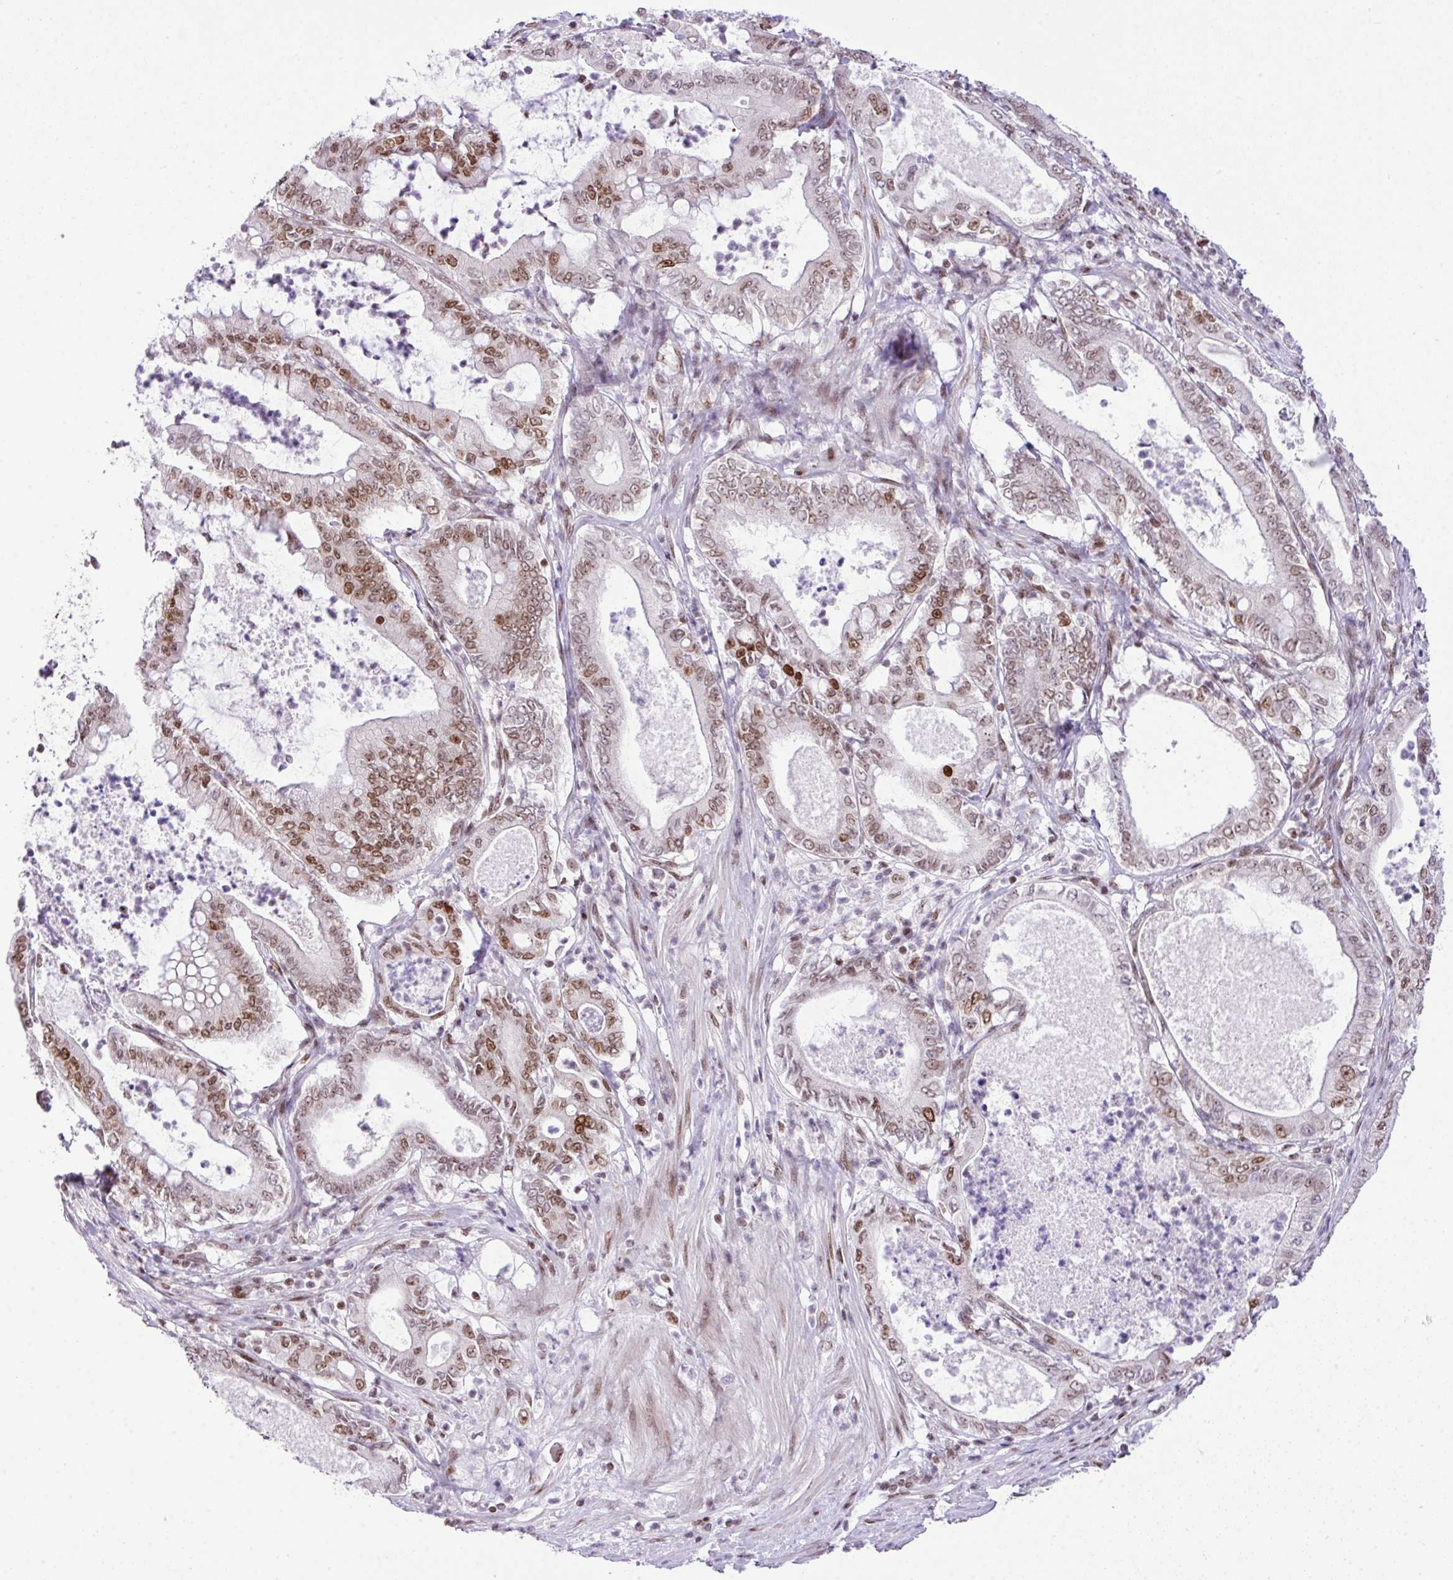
{"staining": {"intensity": "moderate", "quantity": "25%-75%", "location": "nuclear"}, "tissue": "pancreatic cancer", "cell_type": "Tumor cells", "image_type": "cancer", "snomed": [{"axis": "morphology", "description": "Adenocarcinoma, NOS"}, {"axis": "topography", "description": "Pancreas"}], "caption": "The photomicrograph shows immunohistochemical staining of pancreatic cancer (adenocarcinoma). There is moderate nuclear positivity is present in about 25%-75% of tumor cells.", "gene": "CCDC137", "patient": {"sex": "male", "age": 71}}